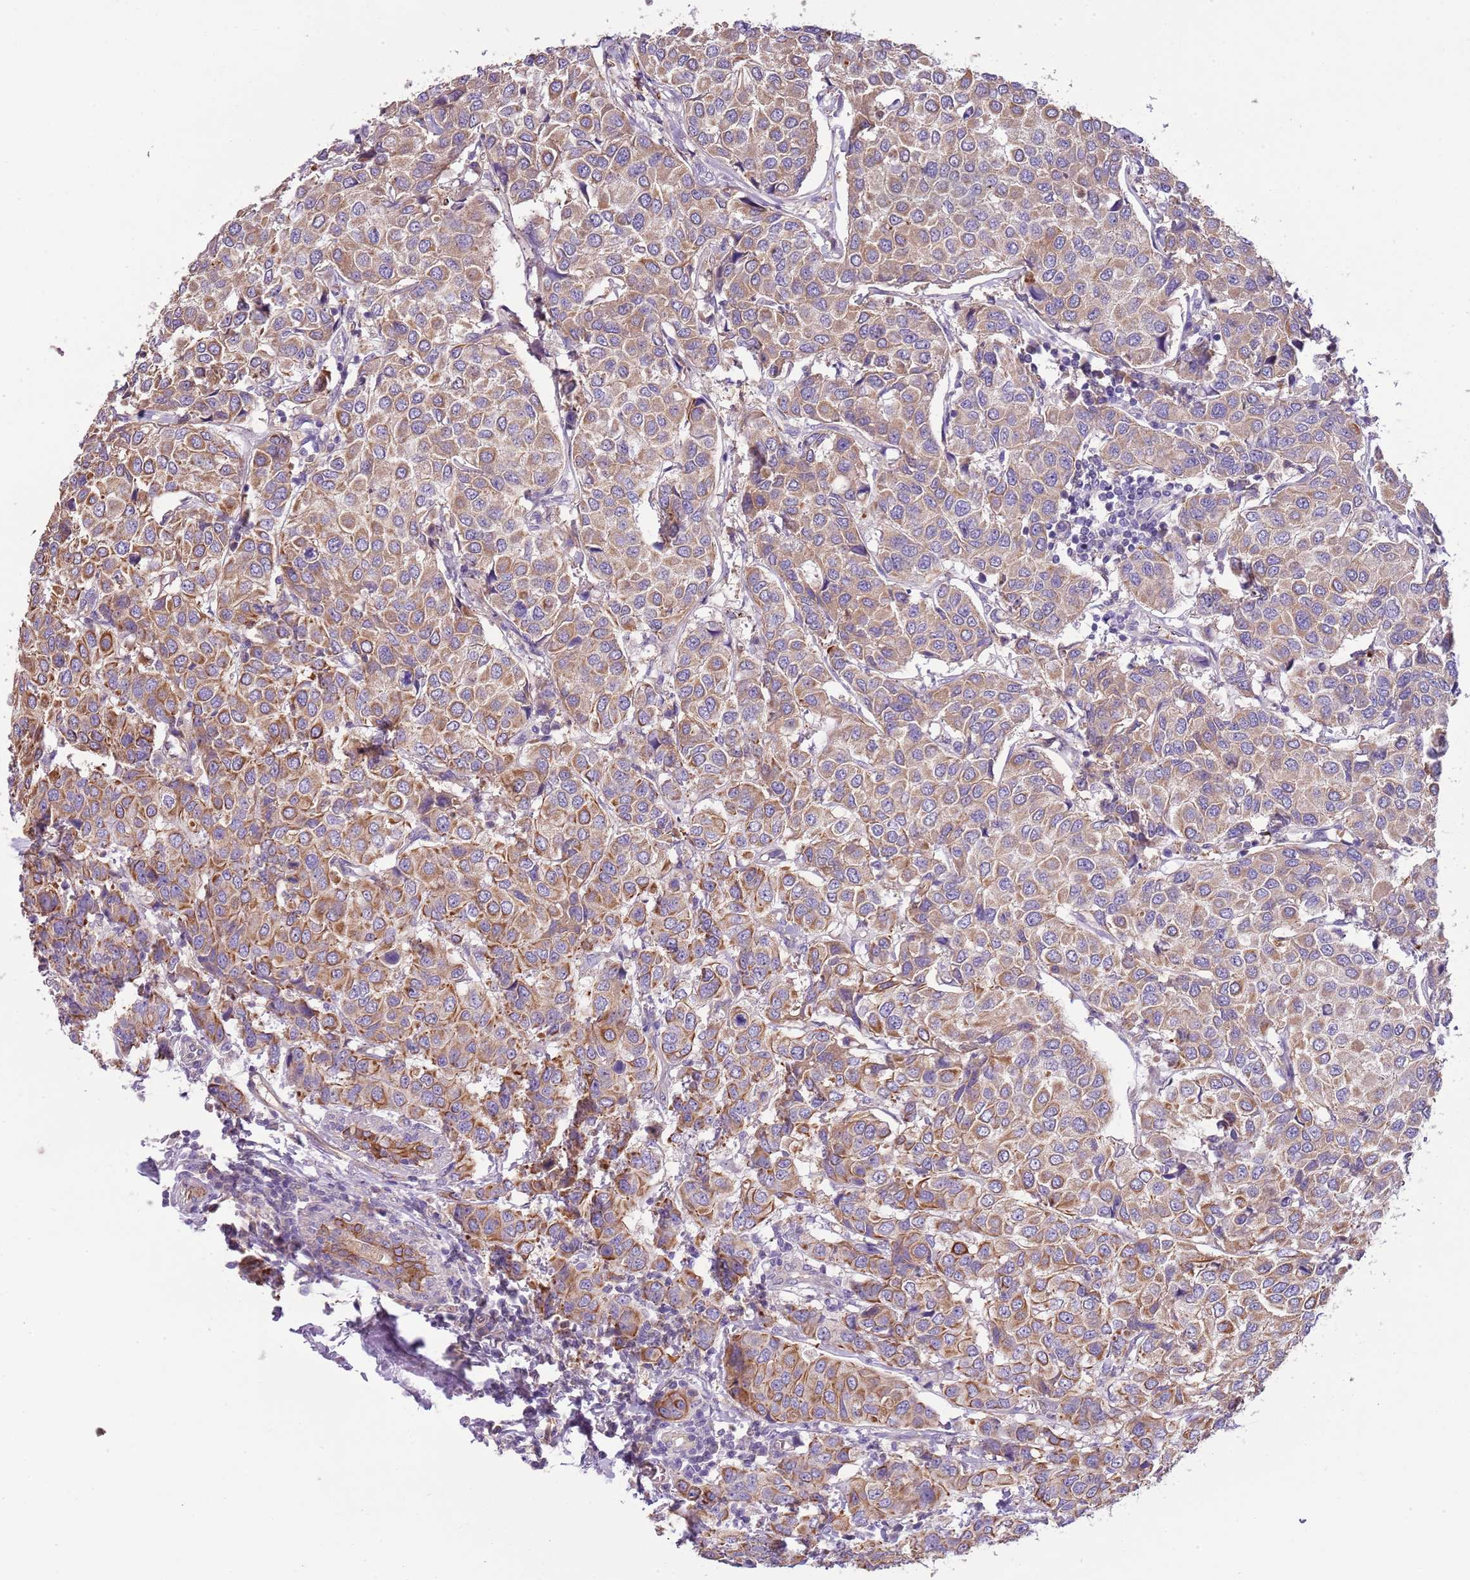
{"staining": {"intensity": "moderate", "quantity": ">75%", "location": "cytoplasmic/membranous"}, "tissue": "breast cancer", "cell_type": "Tumor cells", "image_type": "cancer", "snomed": [{"axis": "morphology", "description": "Duct carcinoma"}, {"axis": "topography", "description": "Breast"}], "caption": "An immunohistochemistry histopathology image of neoplastic tissue is shown. Protein staining in brown shows moderate cytoplasmic/membranous positivity in invasive ductal carcinoma (breast) within tumor cells.", "gene": "HES3", "patient": {"sex": "female", "age": 55}}